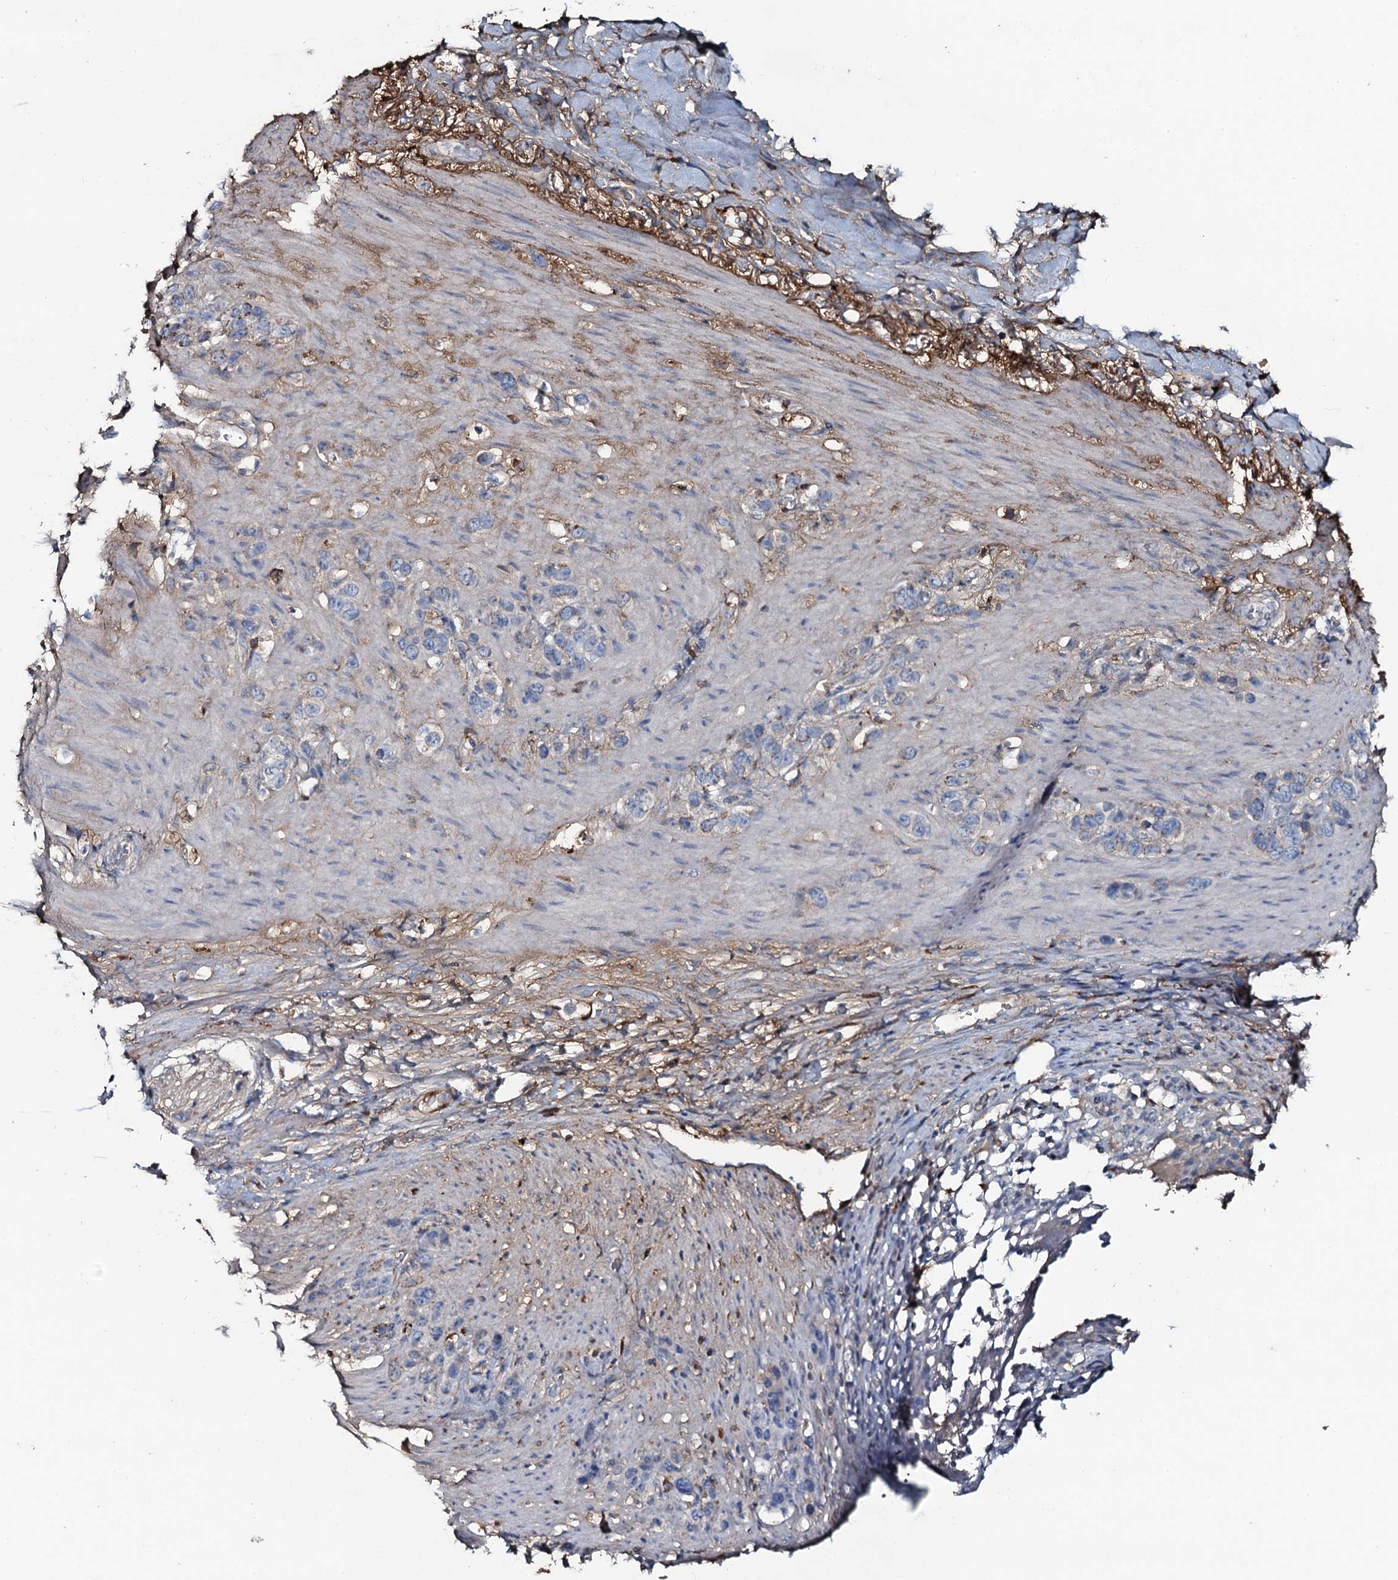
{"staining": {"intensity": "negative", "quantity": "none", "location": "none"}, "tissue": "stomach cancer", "cell_type": "Tumor cells", "image_type": "cancer", "snomed": [{"axis": "morphology", "description": "Adenocarcinoma, NOS"}, {"axis": "morphology", "description": "Adenocarcinoma, High grade"}, {"axis": "topography", "description": "Stomach, upper"}, {"axis": "topography", "description": "Stomach, lower"}], "caption": "The micrograph demonstrates no significant staining in tumor cells of stomach cancer (adenocarcinoma).", "gene": "EDN1", "patient": {"sex": "female", "age": 65}}